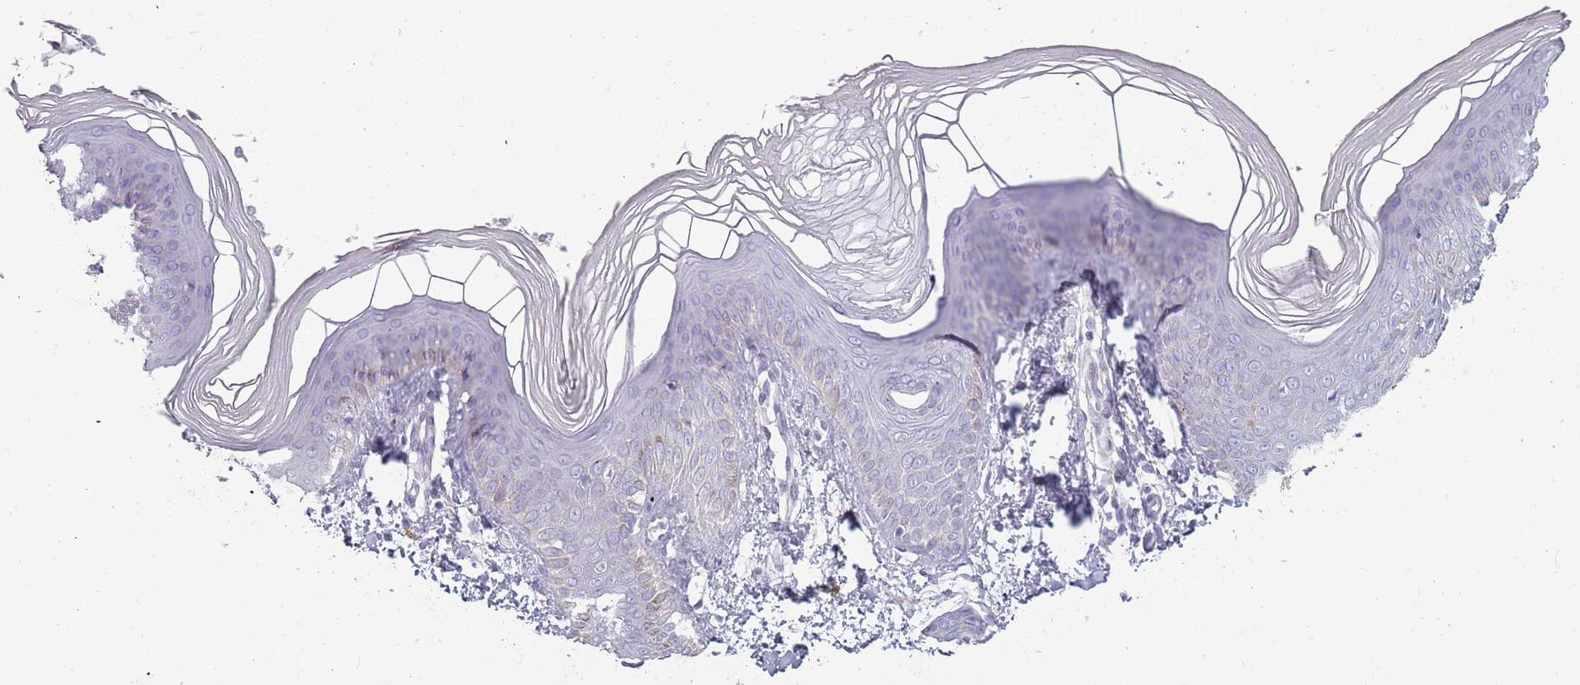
{"staining": {"intensity": "negative", "quantity": "none", "location": "none"}, "tissue": "skin", "cell_type": "Epidermal cells", "image_type": "normal", "snomed": [{"axis": "morphology", "description": "Normal tissue, NOS"}, {"axis": "topography", "description": "Anal"}], "caption": "The histopathology image displays no staining of epidermal cells in benign skin.", "gene": "TNFRSF6B", "patient": {"sex": "female", "age": 40}}